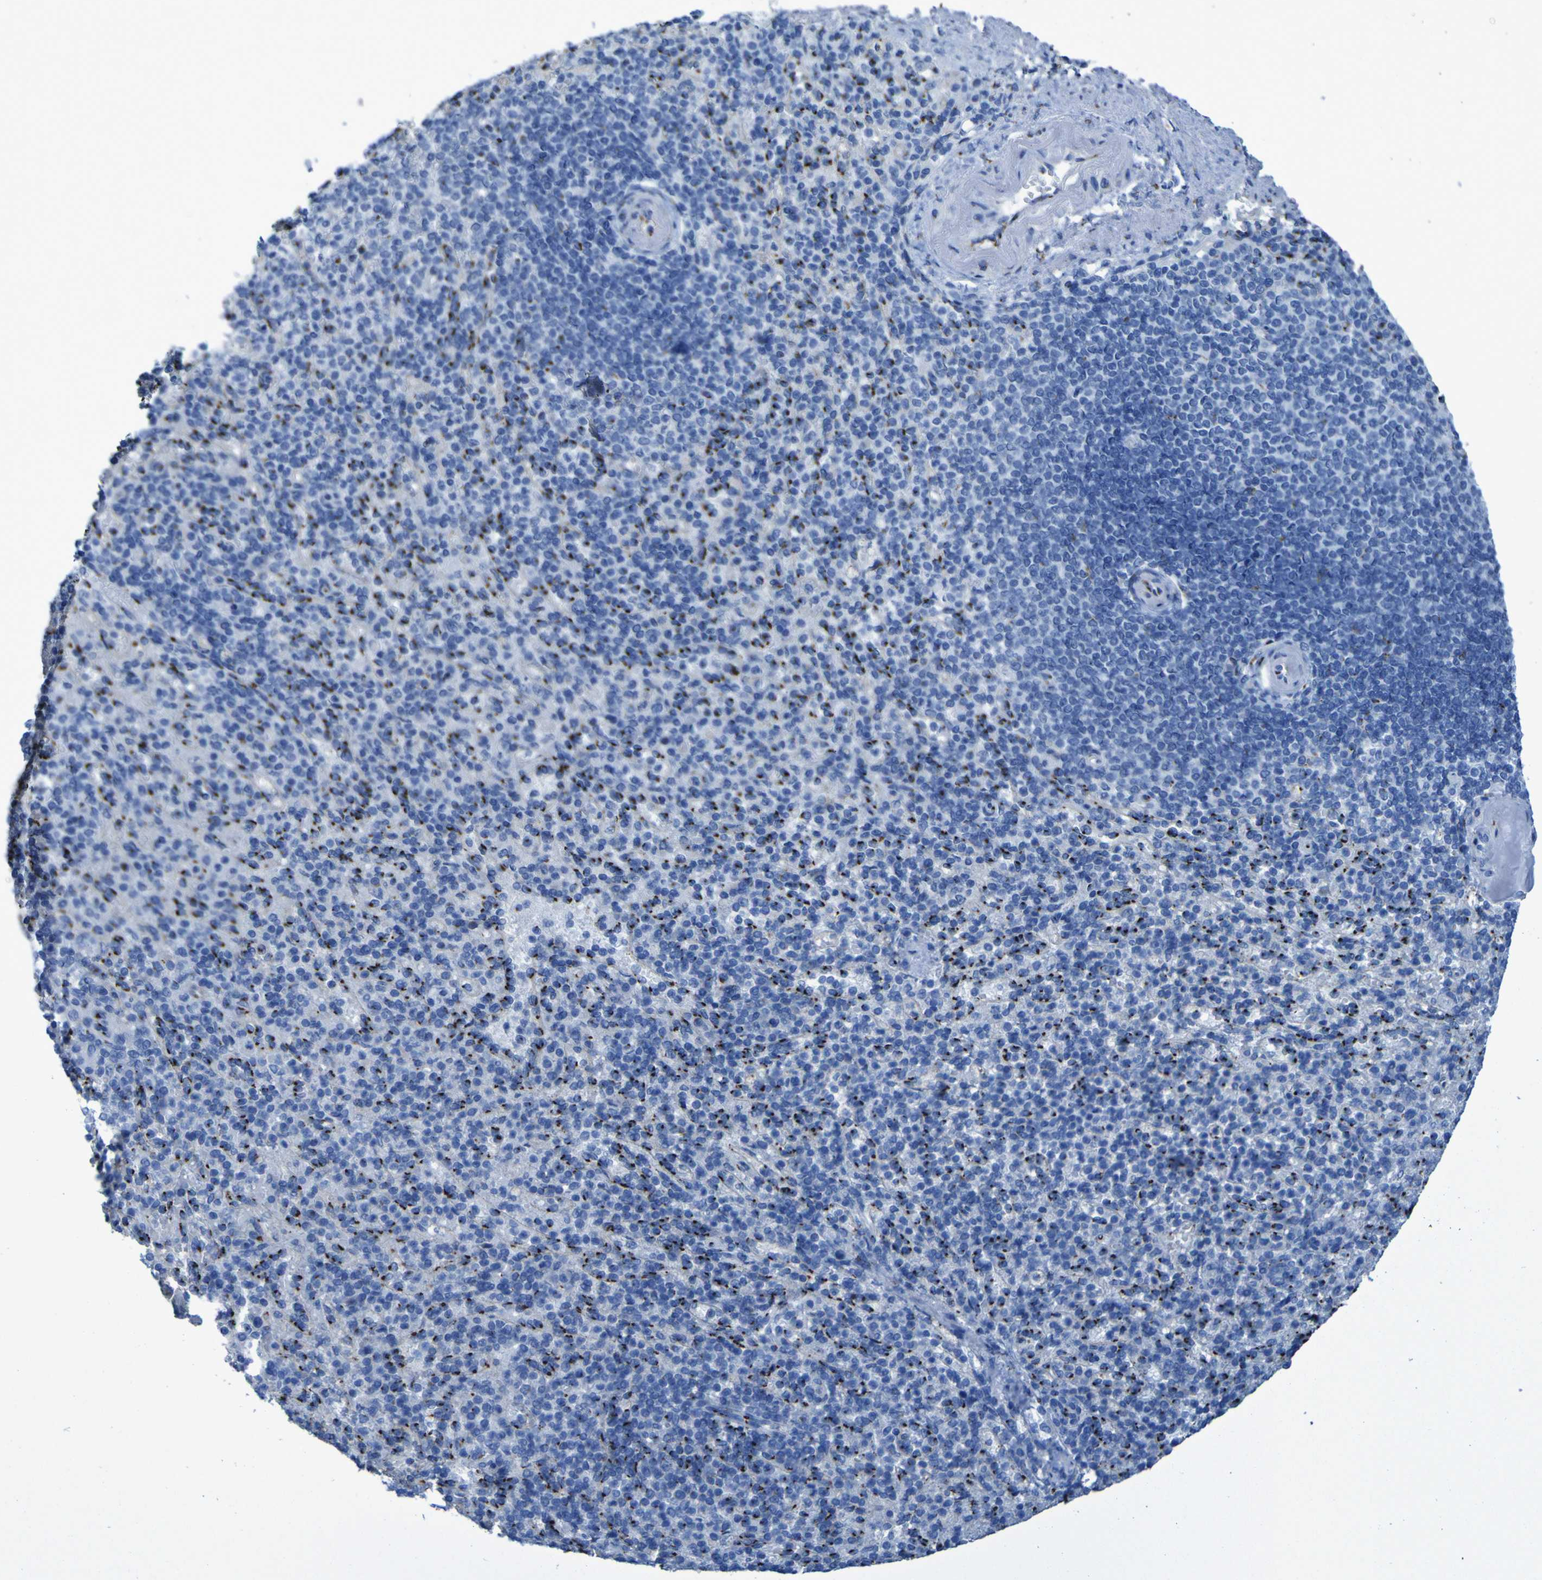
{"staining": {"intensity": "strong", "quantity": "25%-75%", "location": "cytoplasmic/membranous"}, "tissue": "spleen", "cell_type": "Cells in red pulp", "image_type": "normal", "snomed": [{"axis": "morphology", "description": "Normal tissue, NOS"}, {"axis": "topography", "description": "Spleen"}], "caption": "IHC image of benign spleen: spleen stained using IHC shows high levels of strong protein expression localized specifically in the cytoplasmic/membranous of cells in red pulp, appearing as a cytoplasmic/membranous brown color.", "gene": "GOLM1", "patient": {"sex": "female", "age": 74}}